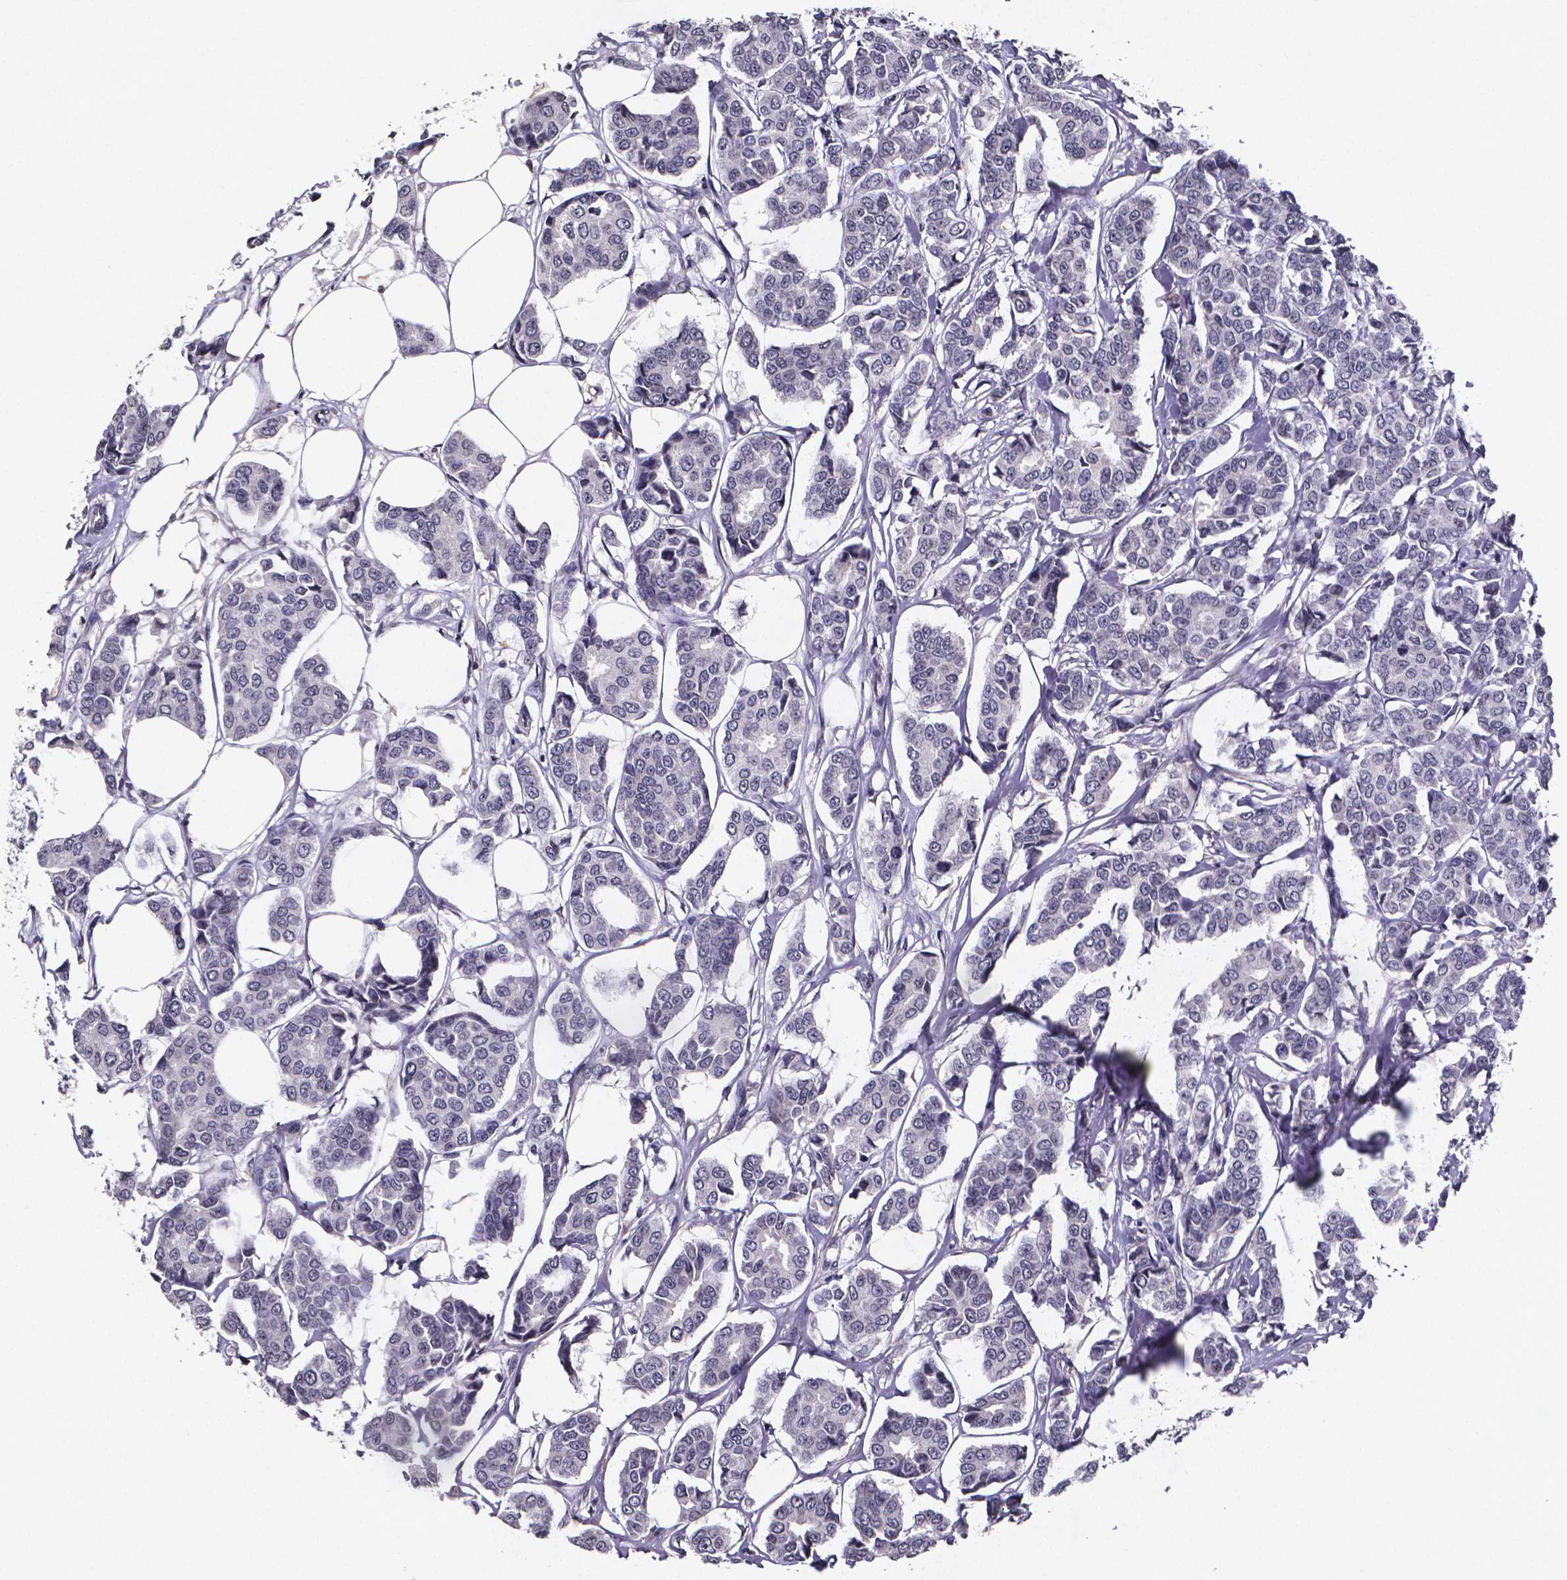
{"staining": {"intensity": "negative", "quantity": "none", "location": "none"}, "tissue": "breast cancer", "cell_type": "Tumor cells", "image_type": "cancer", "snomed": [{"axis": "morphology", "description": "Duct carcinoma"}, {"axis": "topography", "description": "Breast"}], "caption": "A micrograph of intraductal carcinoma (breast) stained for a protein reveals no brown staining in tumor cells.", "gene": "TP73", "patient": {"sex": "female", "age": 94}}